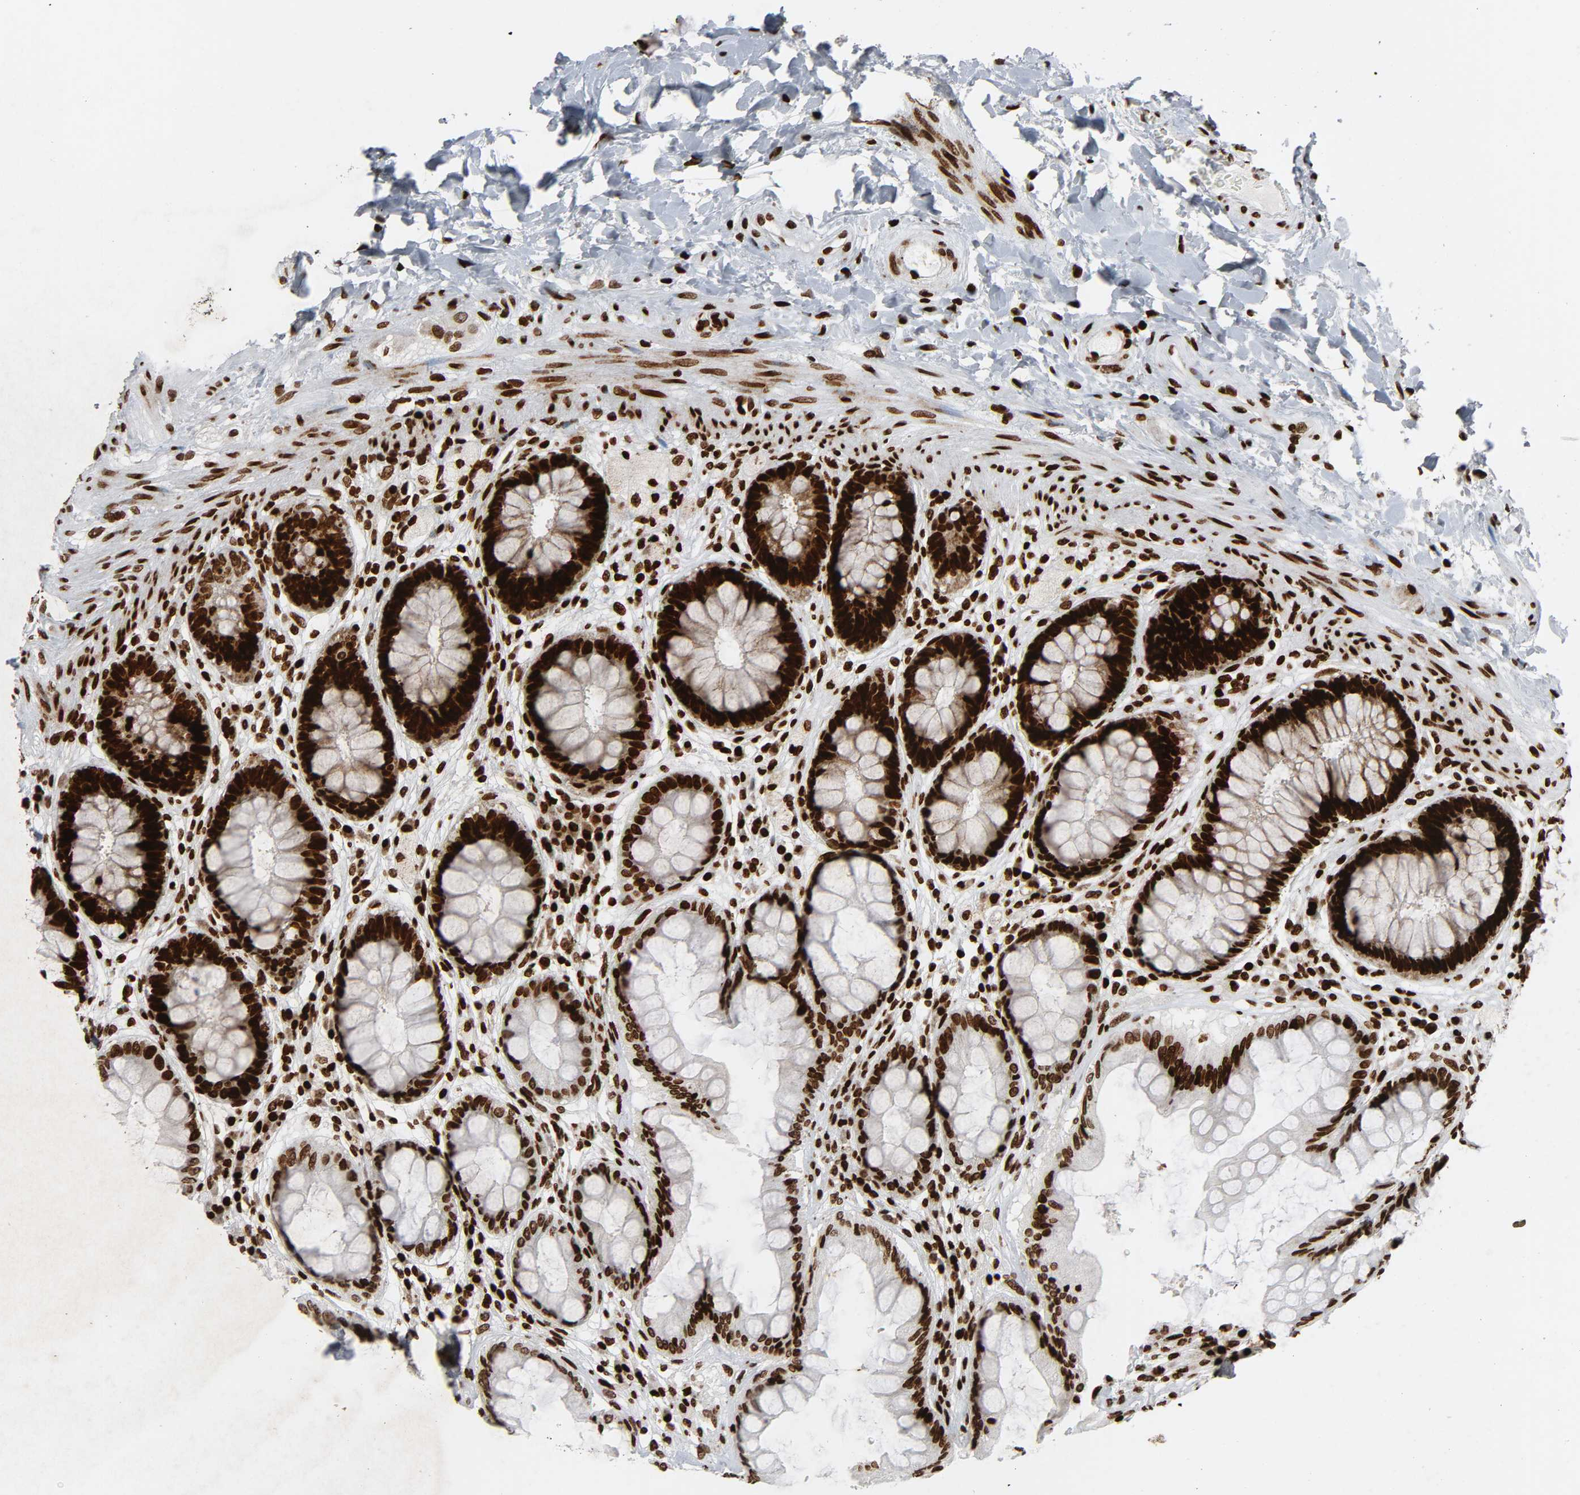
{"staining": {"intensity": "strong", "quantity": ">75%", "location": "nuclear"}, "tissue": "rectum", "cell_type": "Glandular cells", "image_type": "normal", "snomed": [{"axis": "morphology", "description": "Normal tissue, NOS"}, {"axis": "topography", "description": "Rectum"}], "caption": "Immunohistochemistry (IHC) (DAB (3,3'-diaminobenzidine)) staining of unremarkable rectum displays strong nuclear protein positivity in about >75% of glandular cells.", "gene": "RXRA", "patient": {"sex": "female", "age": 46}}